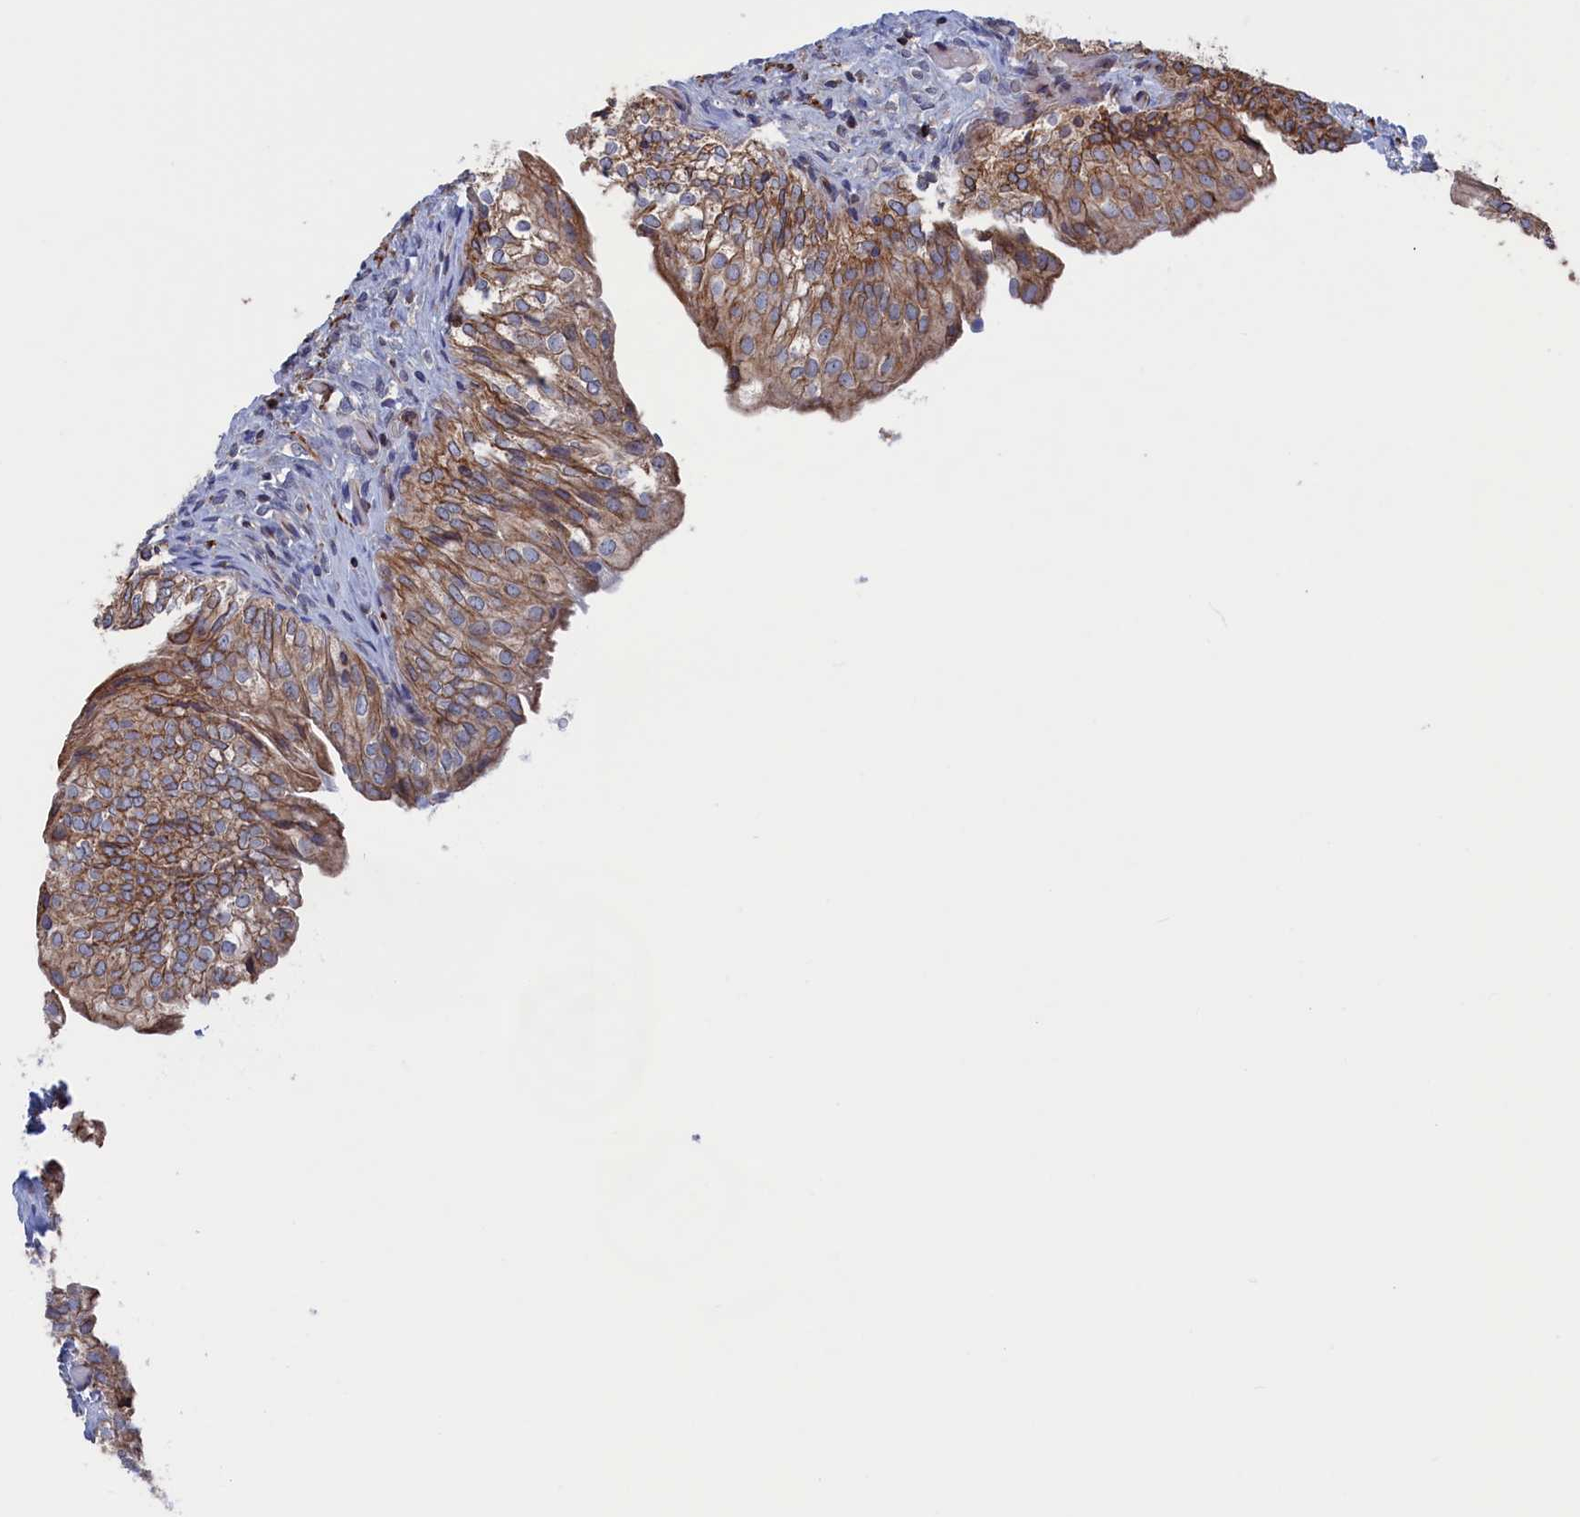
{"staining": {"intensity": "moderate", "quantity": "25%-75%", "location": "cytoplasmic/membranous"}, "tissue": "urinary bladder", "cell_type": "Urothelial cells", "image_type": "normal", "snomed": [{"axis": "morphology", "description": "Normal tissue, NOS"}, {"axis": "topography", "description": "Urinary bladder"}], "caption": "An immunohistochemistry photomicrograph of normal tissue is shown. Protein staining in brown labels moderate cytoplasmic/membranous positivity in urinary bladder within urothelial cells.", "gene": "NUTF2", "patient": {"sex": "male", "age": 55}}